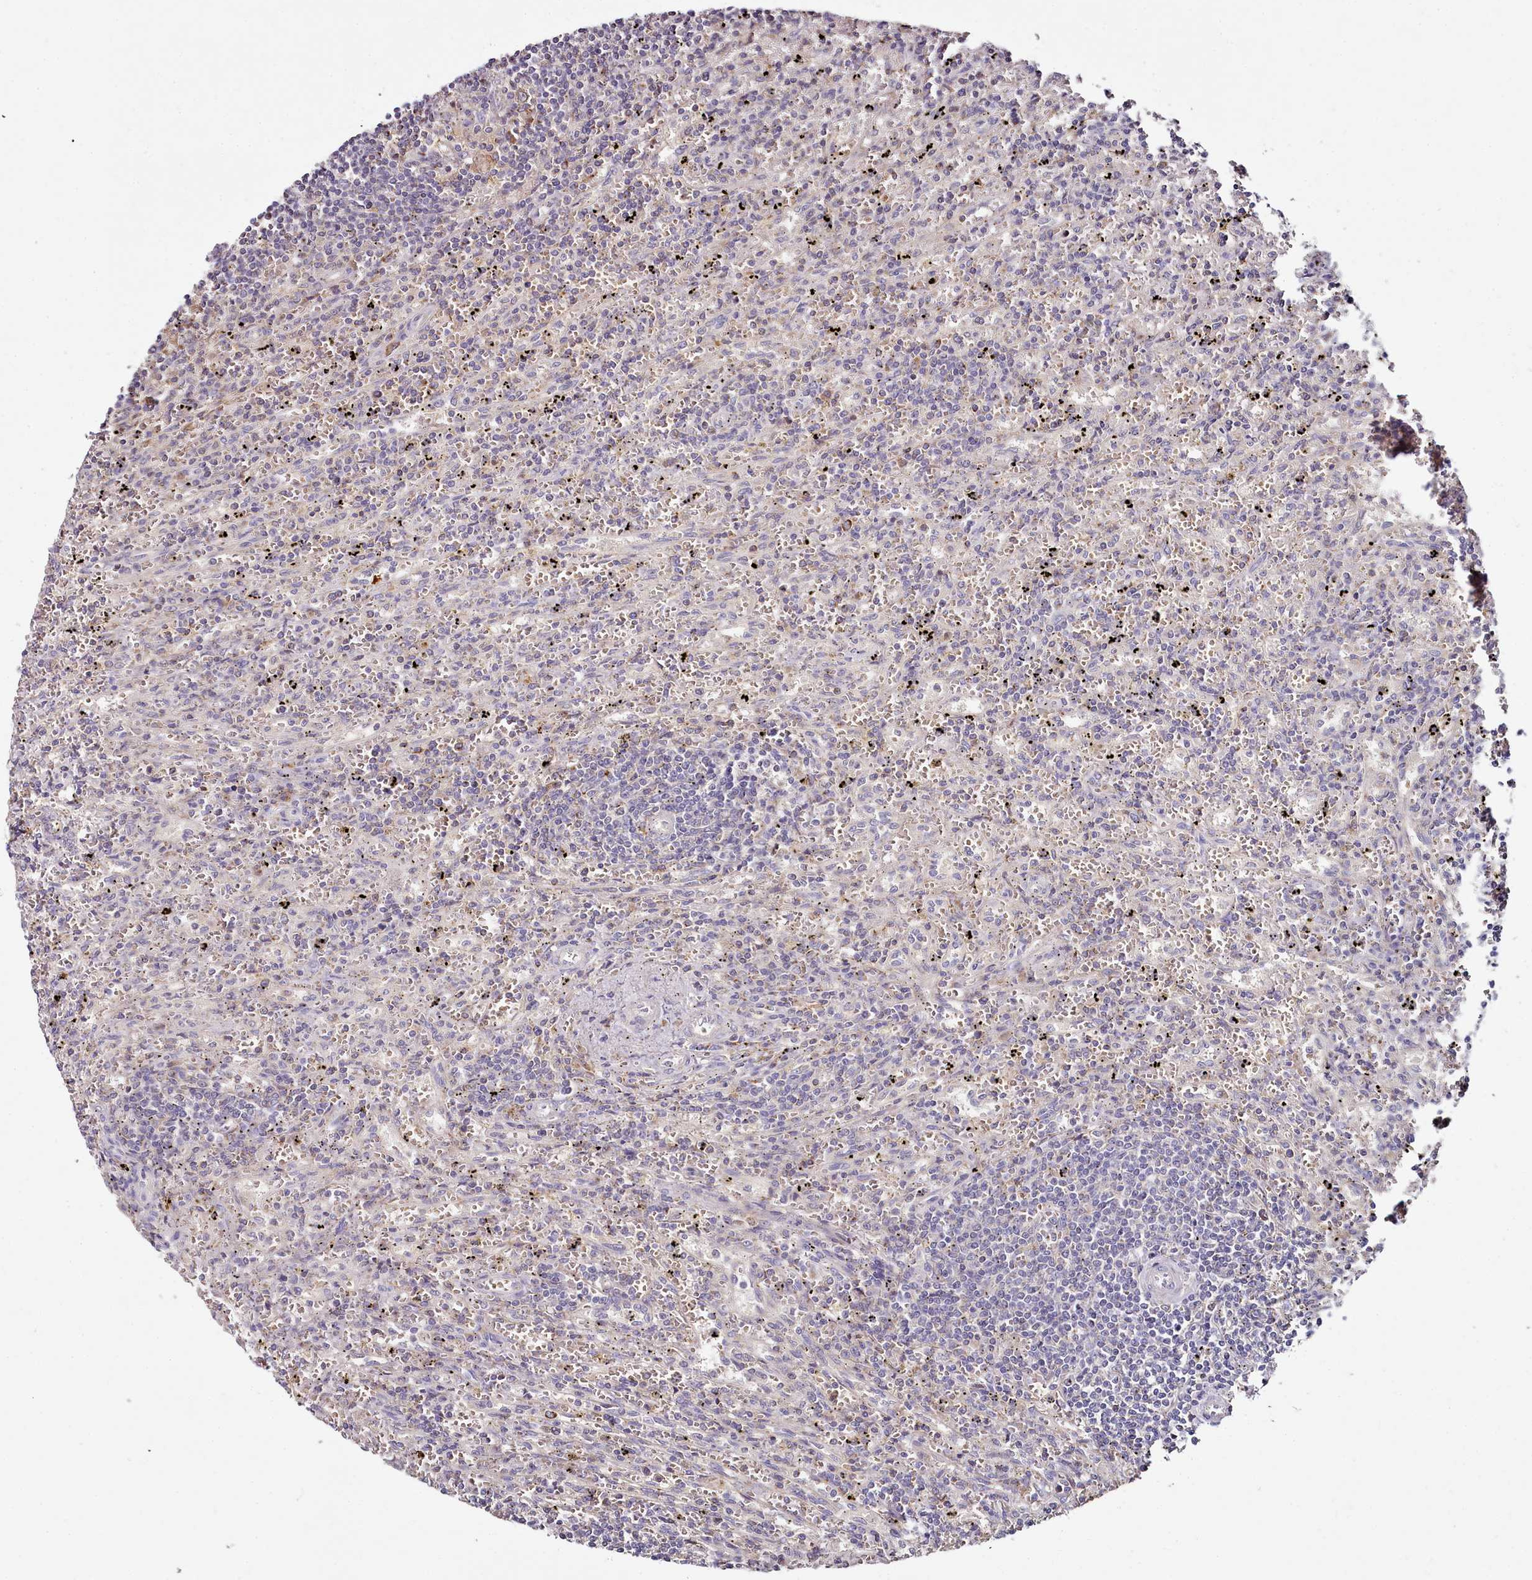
{"staining": {"intensity": "negative", "quantity": "none", "location": "none"}, "tissue": "lymphoma", "cell_type": "Tumor cells", "image_type": "cancer", "snomed": [{"axis": "morphology", "description": "Malignant lymphoma, non-Hodgkin's type, Low grade"}, {"axis": "topography", "description": "Spleen"}], "caption": "Micrograph shows no significant protein expression in tumor cells of malignant lymphoma, non-Hodgkin's type (low-grade).", "gene": "ACSS1", "patient": {"sex": "male", "age": 76}}